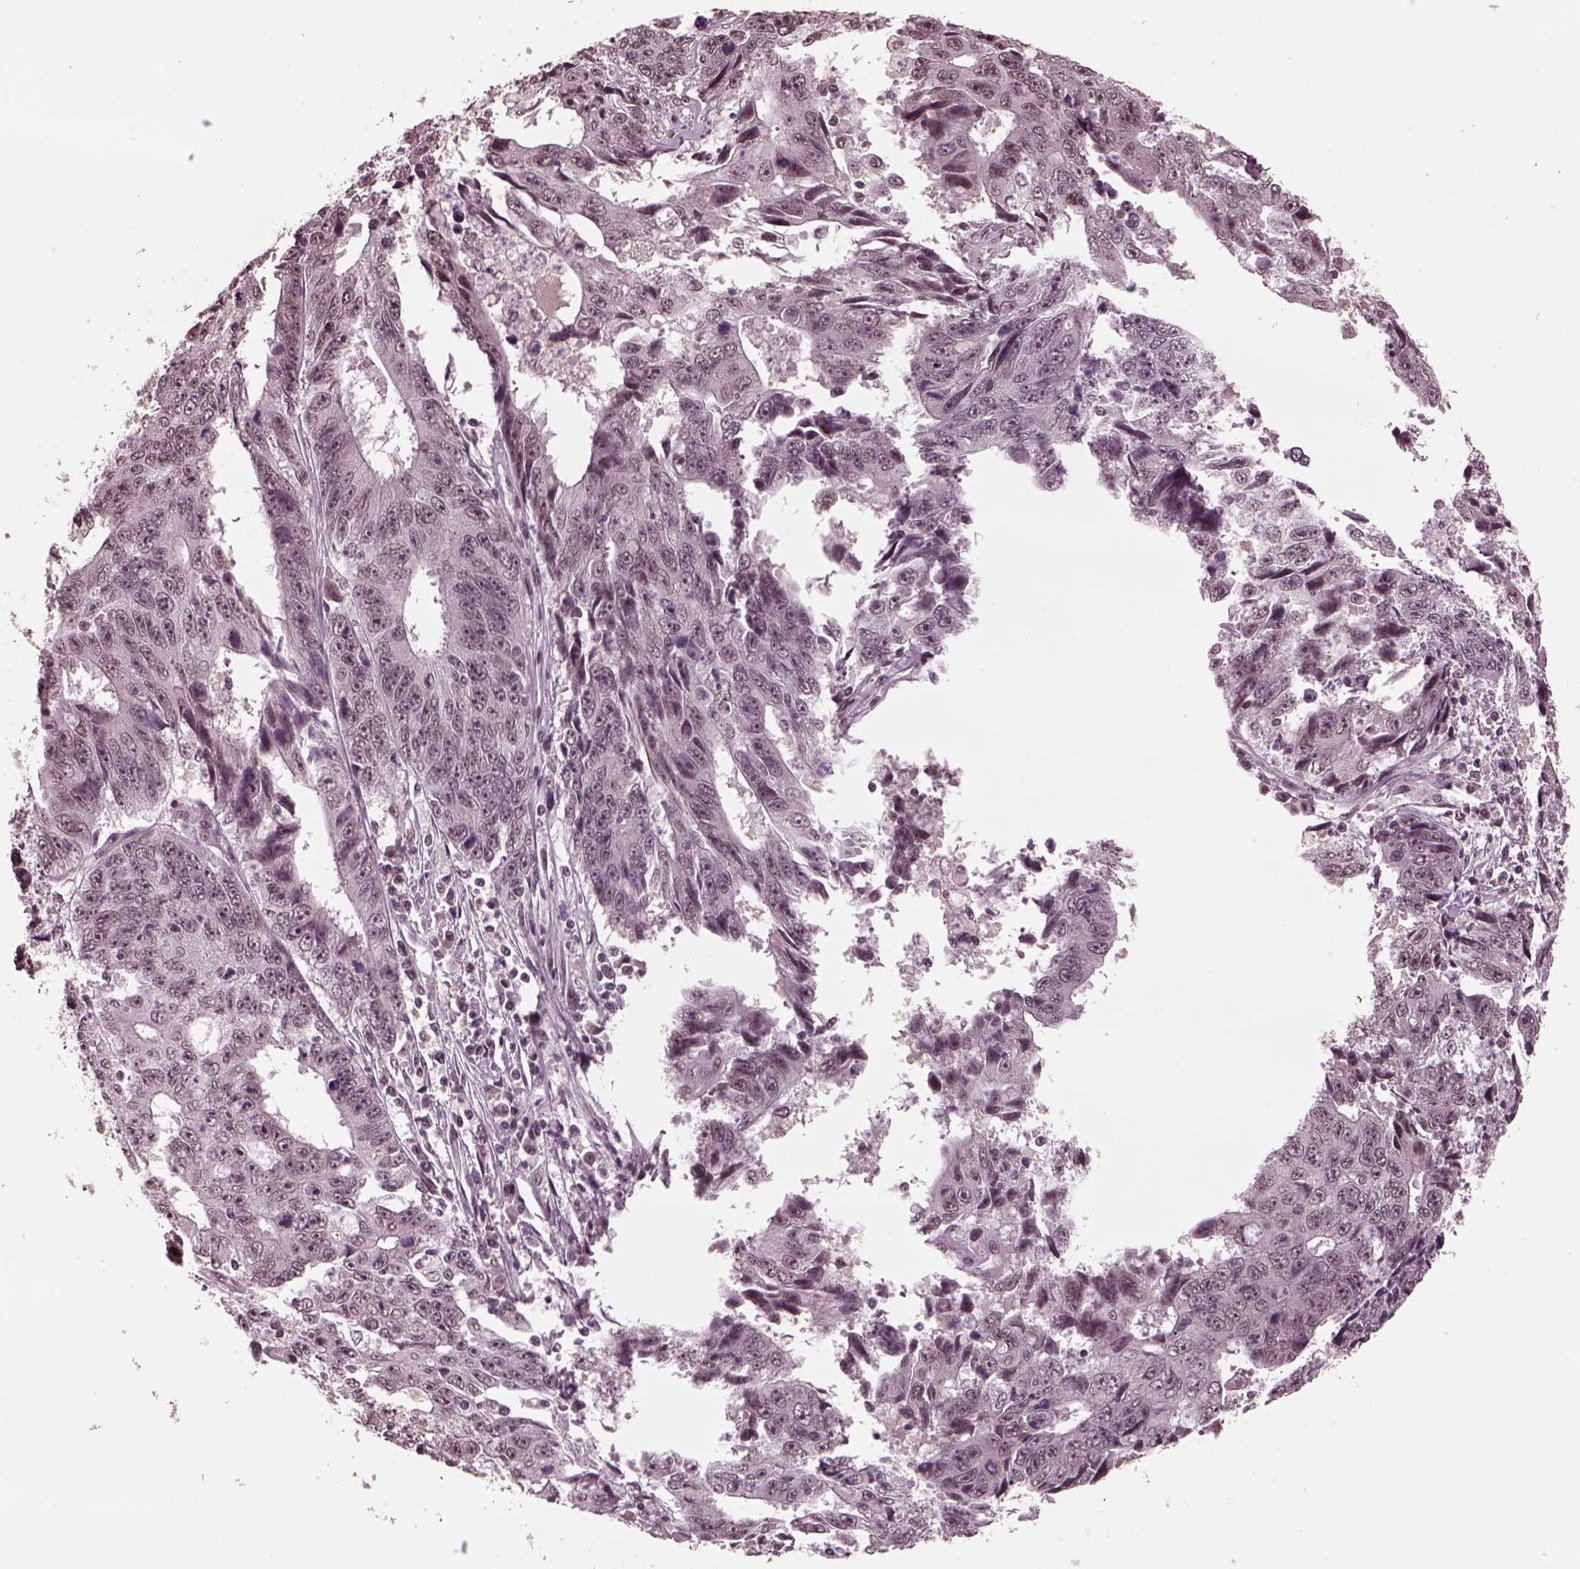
{"staining": {"intensity": "weak", "quantity": "25%-75%", "location": "nuclear"}, "tissue": "liver cancer", "cell_type": "Tumor cells", "image_type": "cancer", "snomed": [{"axis": "morphology", "description": "Cholangiocarcinoma"}, {"axis": "topography", "description": "Liver"}], "caption": "A micrograph of cholangiocarcinoma (liver) stained for a protein demonstrates weak nuclear brown staining in tumor cells.", "gene": "NAP1L5", "patient": {"sex": "male", "age": 65}}